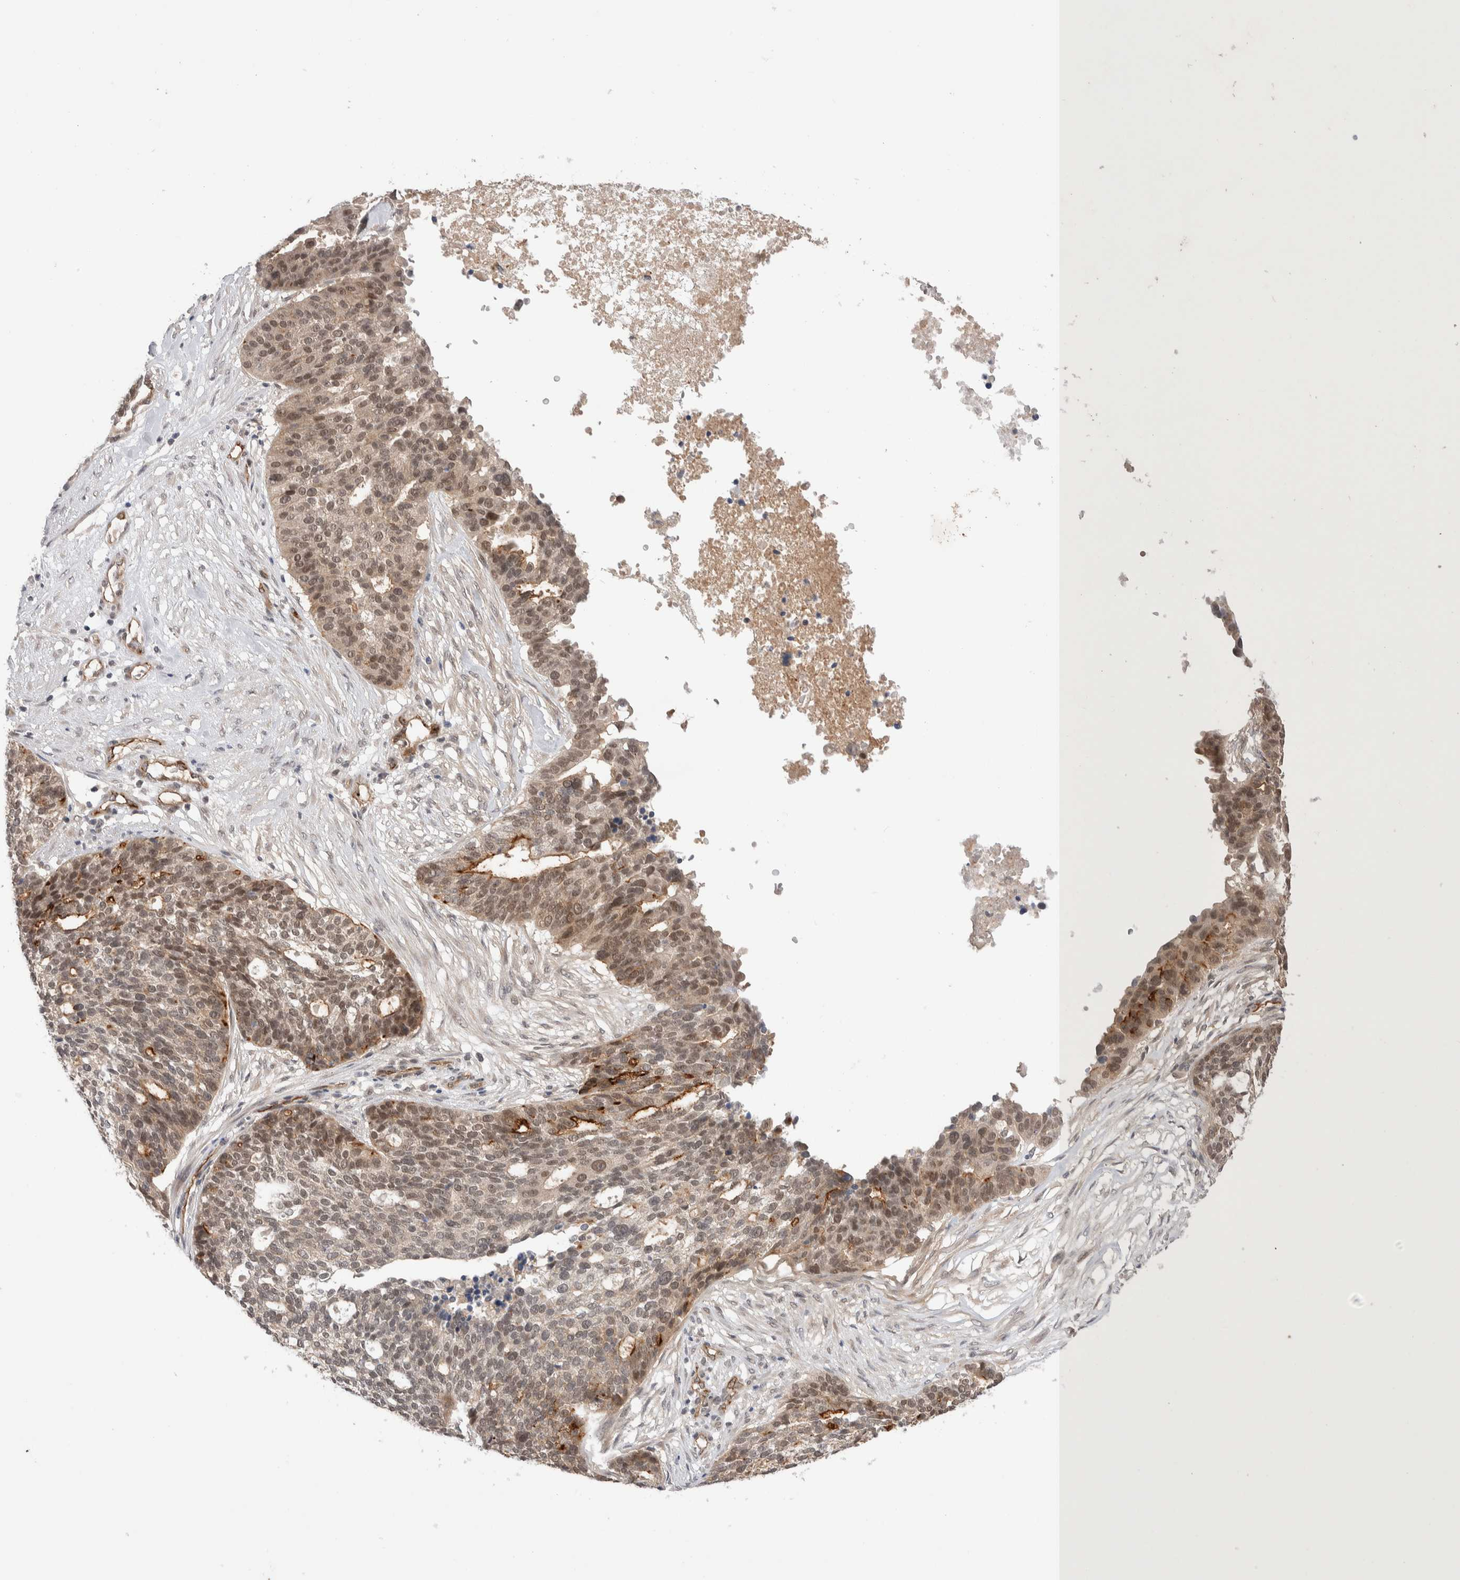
{"staining": {"intensity": "moderate", "quantity": "25%-75%", "location": "cytoplasmic/membranous,nuclear"}, "tissue": "ovarian cancer", "cell_type": "Tumor cells", "image_type": "cancer", "snomed": [{"axis": "morphology", "description": "Cystadenocarcinoma, serous, NOS"}, {"axis": "topography", "description": "Ovary"}], "caption": "Immunohistochemical staining of ovarian serous cystadenocarcinoma reveals moderate cytoplasmic/membranous and nuclear protein staining in approximately 25%-75% of tumor cells.", "gene": "ZNF704", "patient": {"sex": "female", "age": 59}}